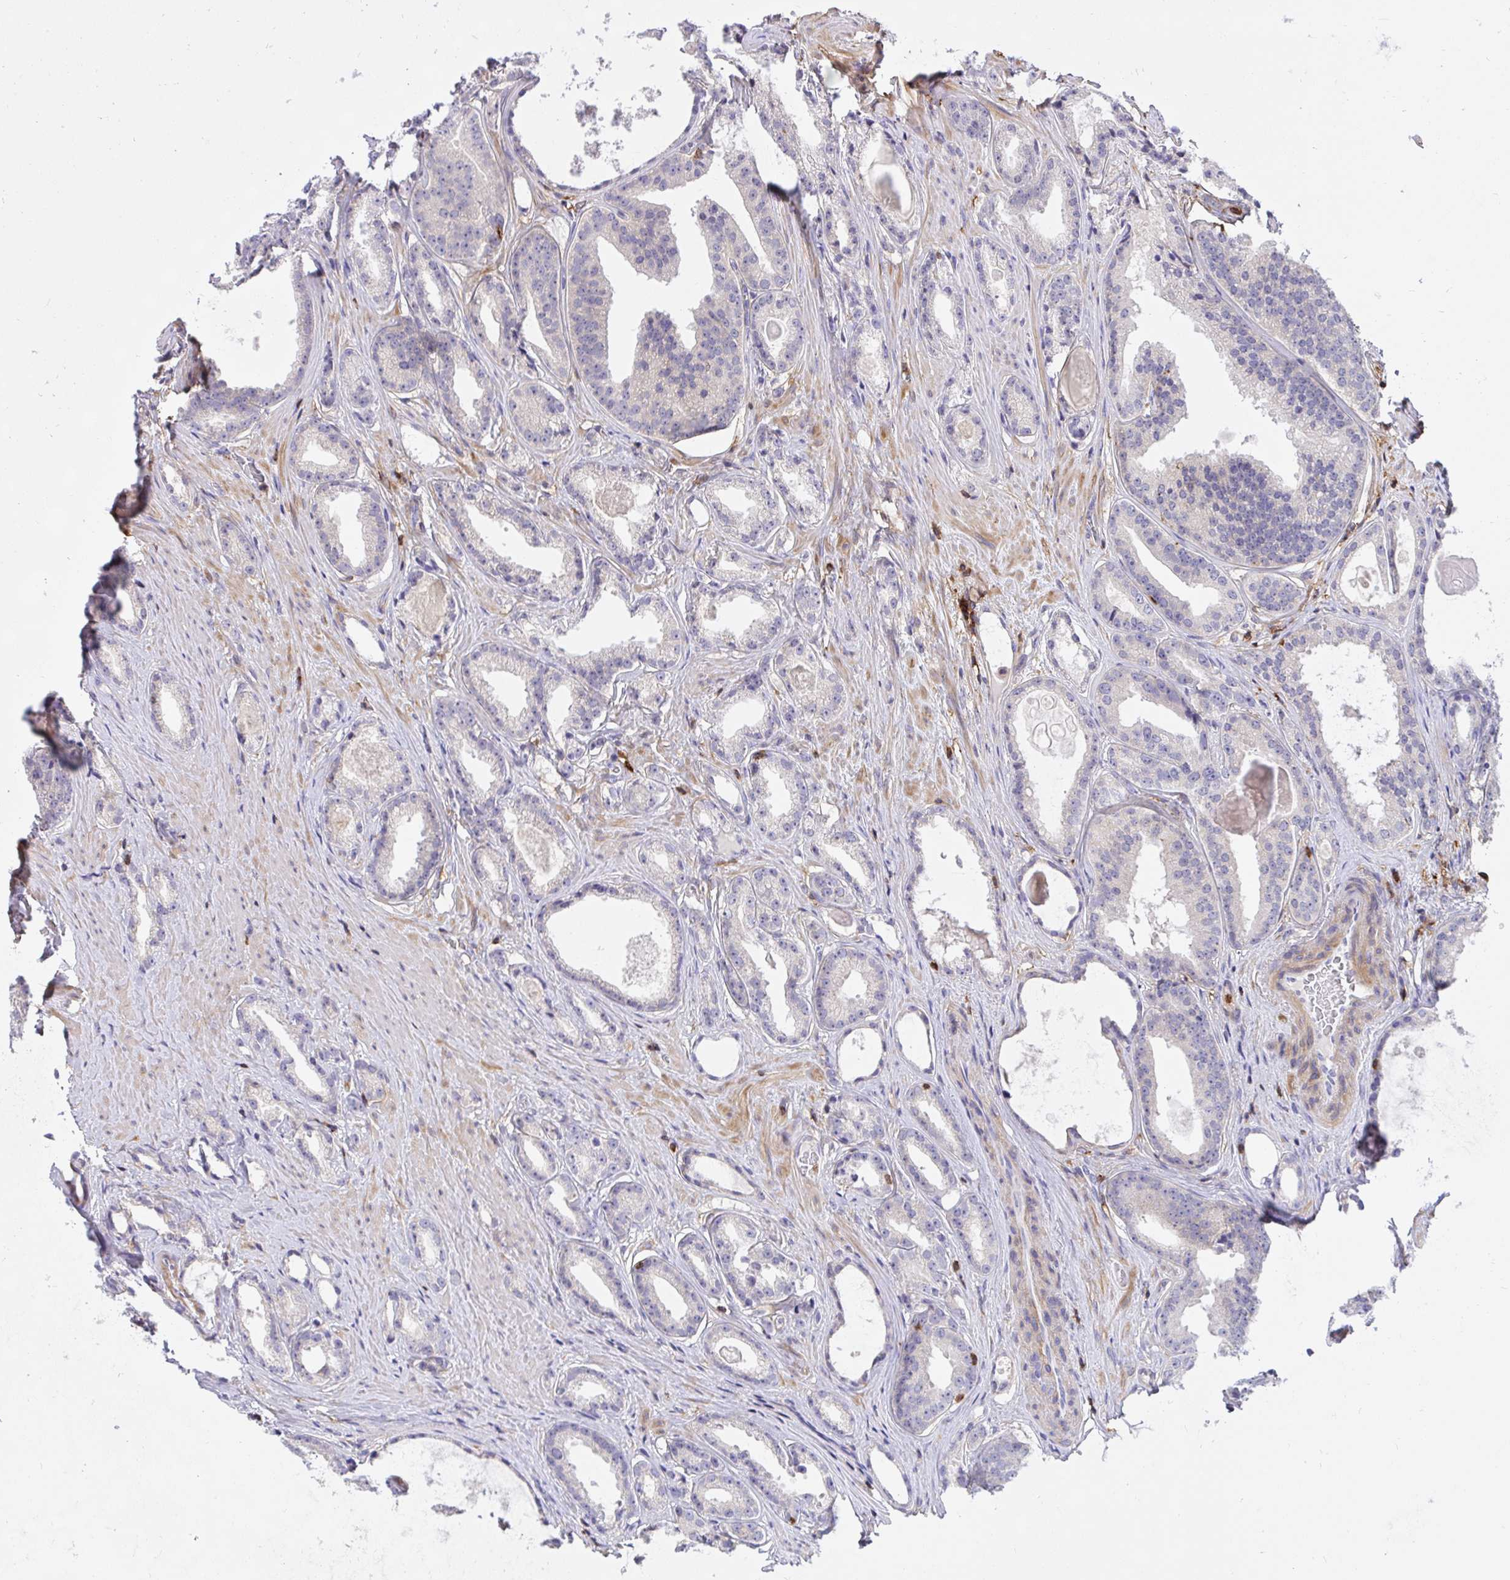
{"staining": {"intensity": "negative", "quantity": "none", "location": "none"}, "tissue": "prostate cancer", "cell_type": "Tumor cells", "image_type": "cancer", "snomed": [{"axis": "morphology", "description": "Adenocarcinoma, Low grade"}, {"axis": "topography", "description": "Prostate"}], "caption": "This is an IHC histopathology image of prostate adenocarcinoma (low-grade). There is no expression in tumor cells.", "gene": "ERI1", "patient": {"sex": "male", "age": 65}}